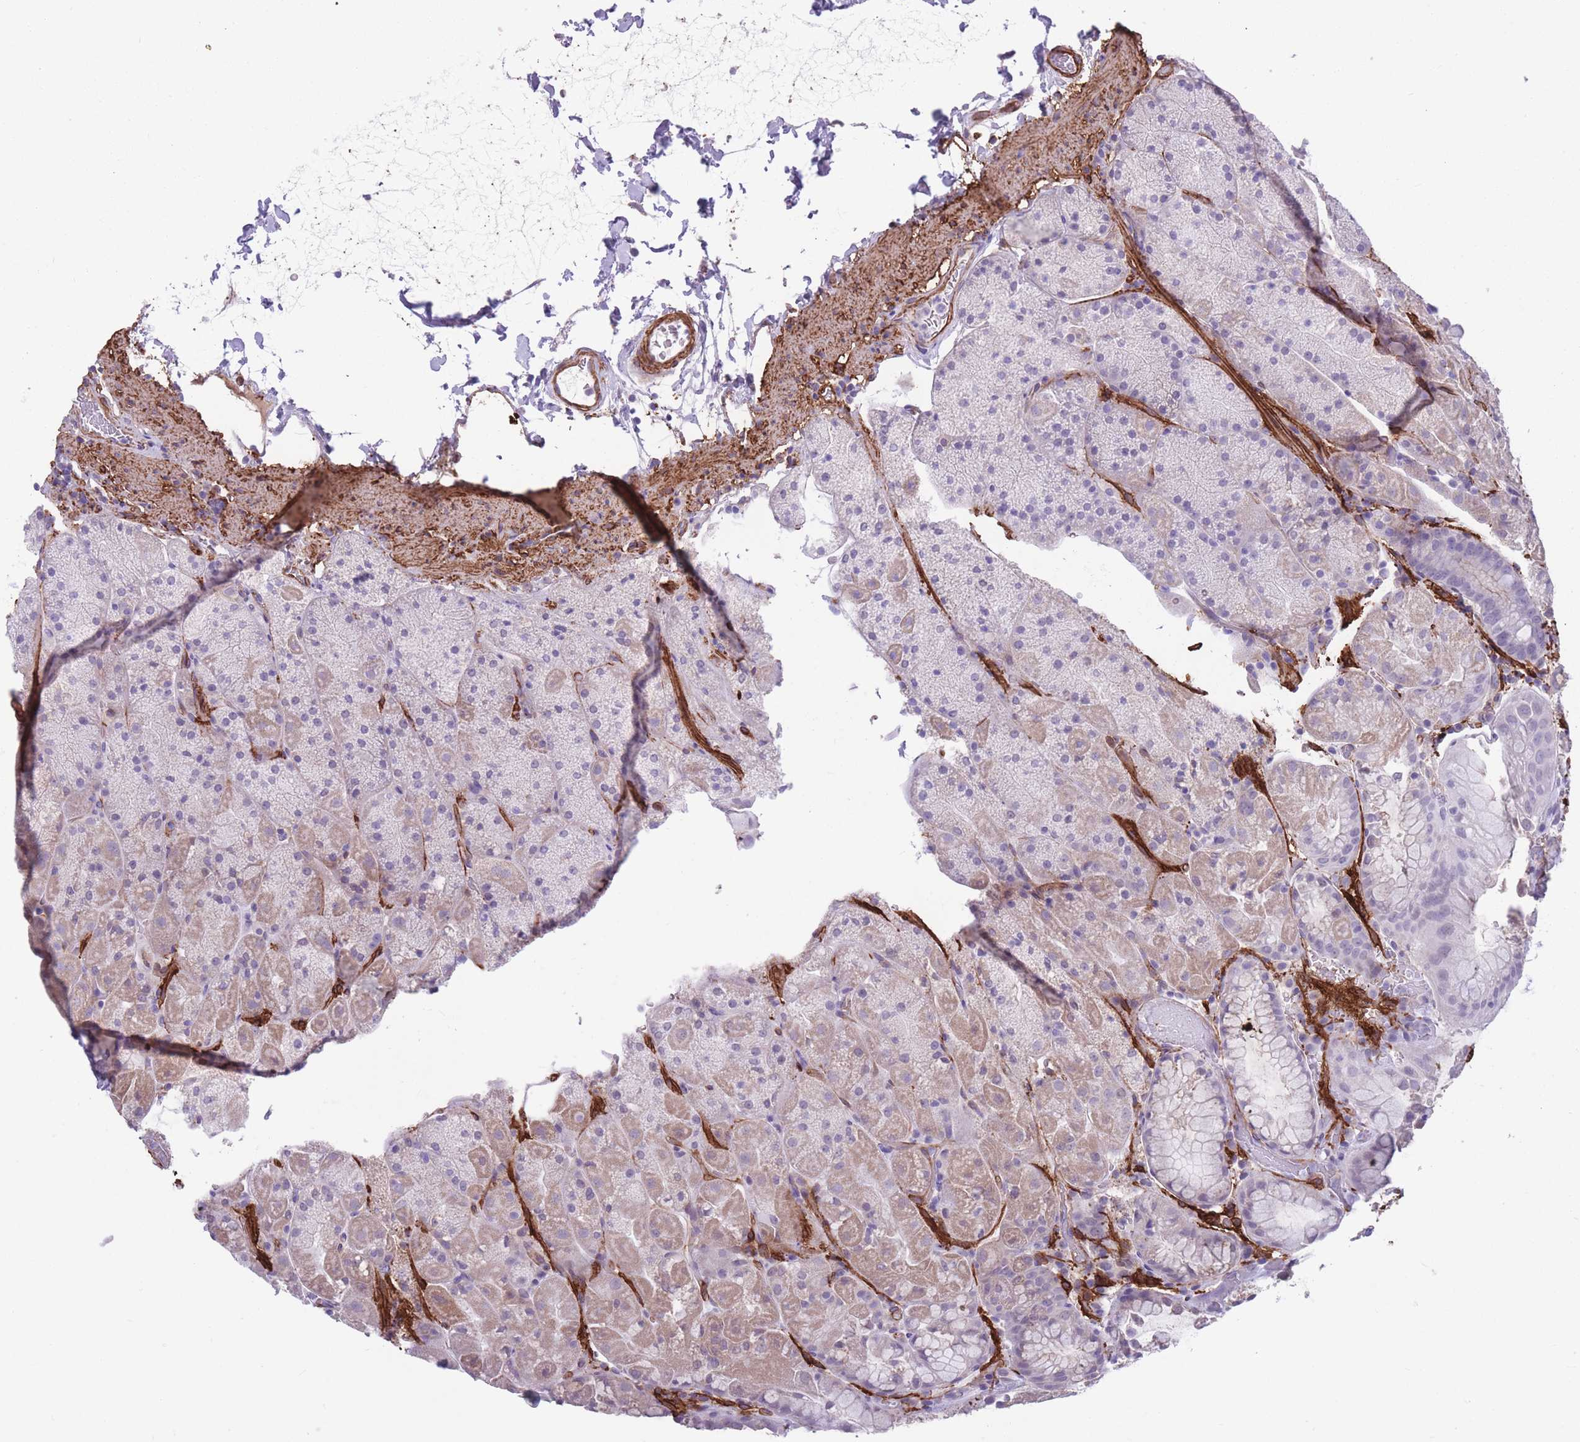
{"staining": {"intensity": "weak", "quantity": "<25%", "location": "cytoplasmic/membranous"}, "tissue": "stomach", "cell_type": "Glandular cells", "image_type": "normal", "snomed": [{"axis": "morphology", "description": "Normal tissue, NOS"}, {"axis": "topography", "description": "Stomach, upper"}, {"axis": "topography", "description": "Stomach, lower"}], "caption": "This is a image of immunohistochemistry (IHC) staining of benign stomach, which shows no expression in glandular cells. (DAB IHC, high magnification).", "gene": "DPYD", "patient": {"sex": "male", "age": 67}}